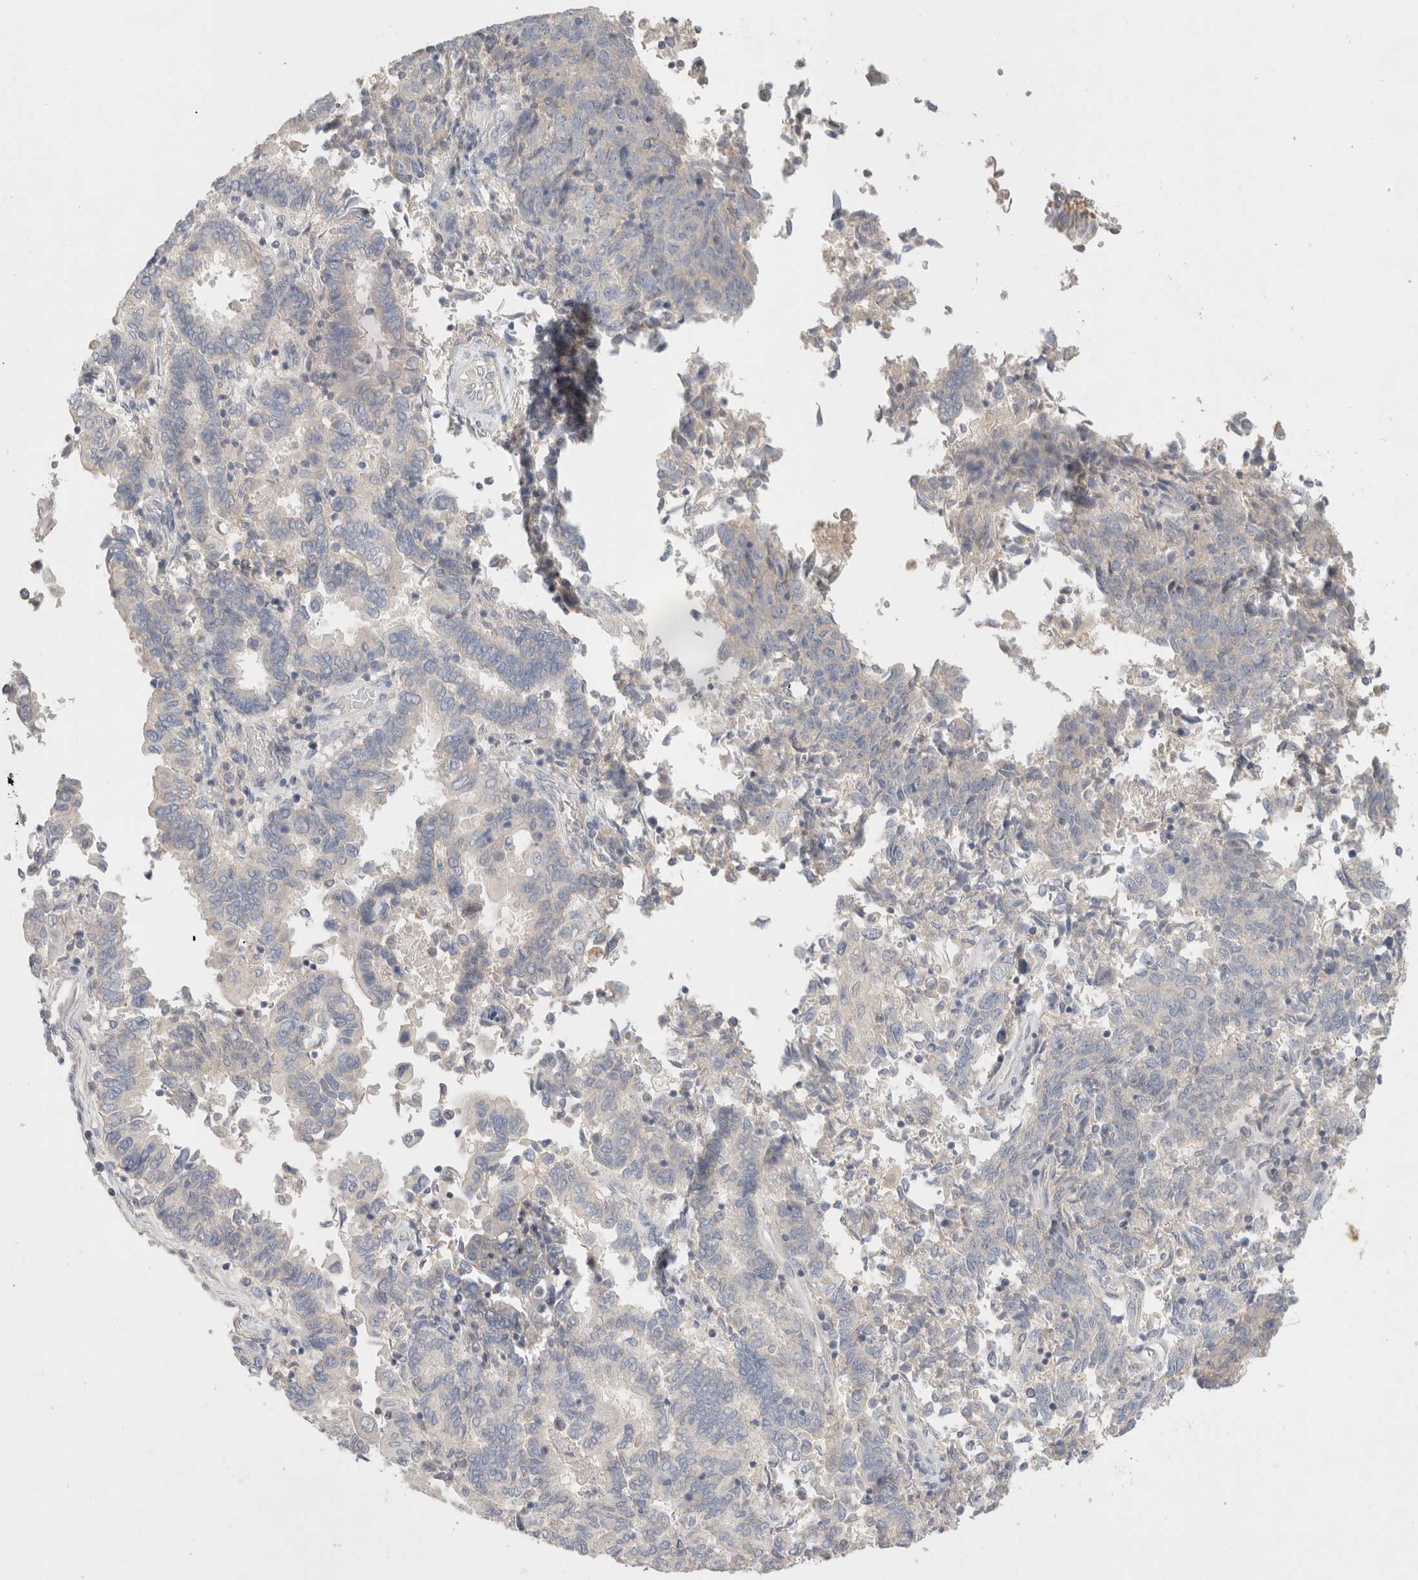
{"staining": {"intensity": "negative", "quantity": "none", "location": "none"}, "tissue": "endometrial cancer", "cell_type": "Tumor cells", "image_type": "cancer", "snomed": [{"axis": "morphology", "description": "Adenocarcinoma, NOS"}, {"axis": "topography", "description": "Endometrium"}], "caption": "Tumor cells show no significant protein expression in endometrial cancer.", "gene": "MPP2", "patient": {"sex": "female", "age": 80}}